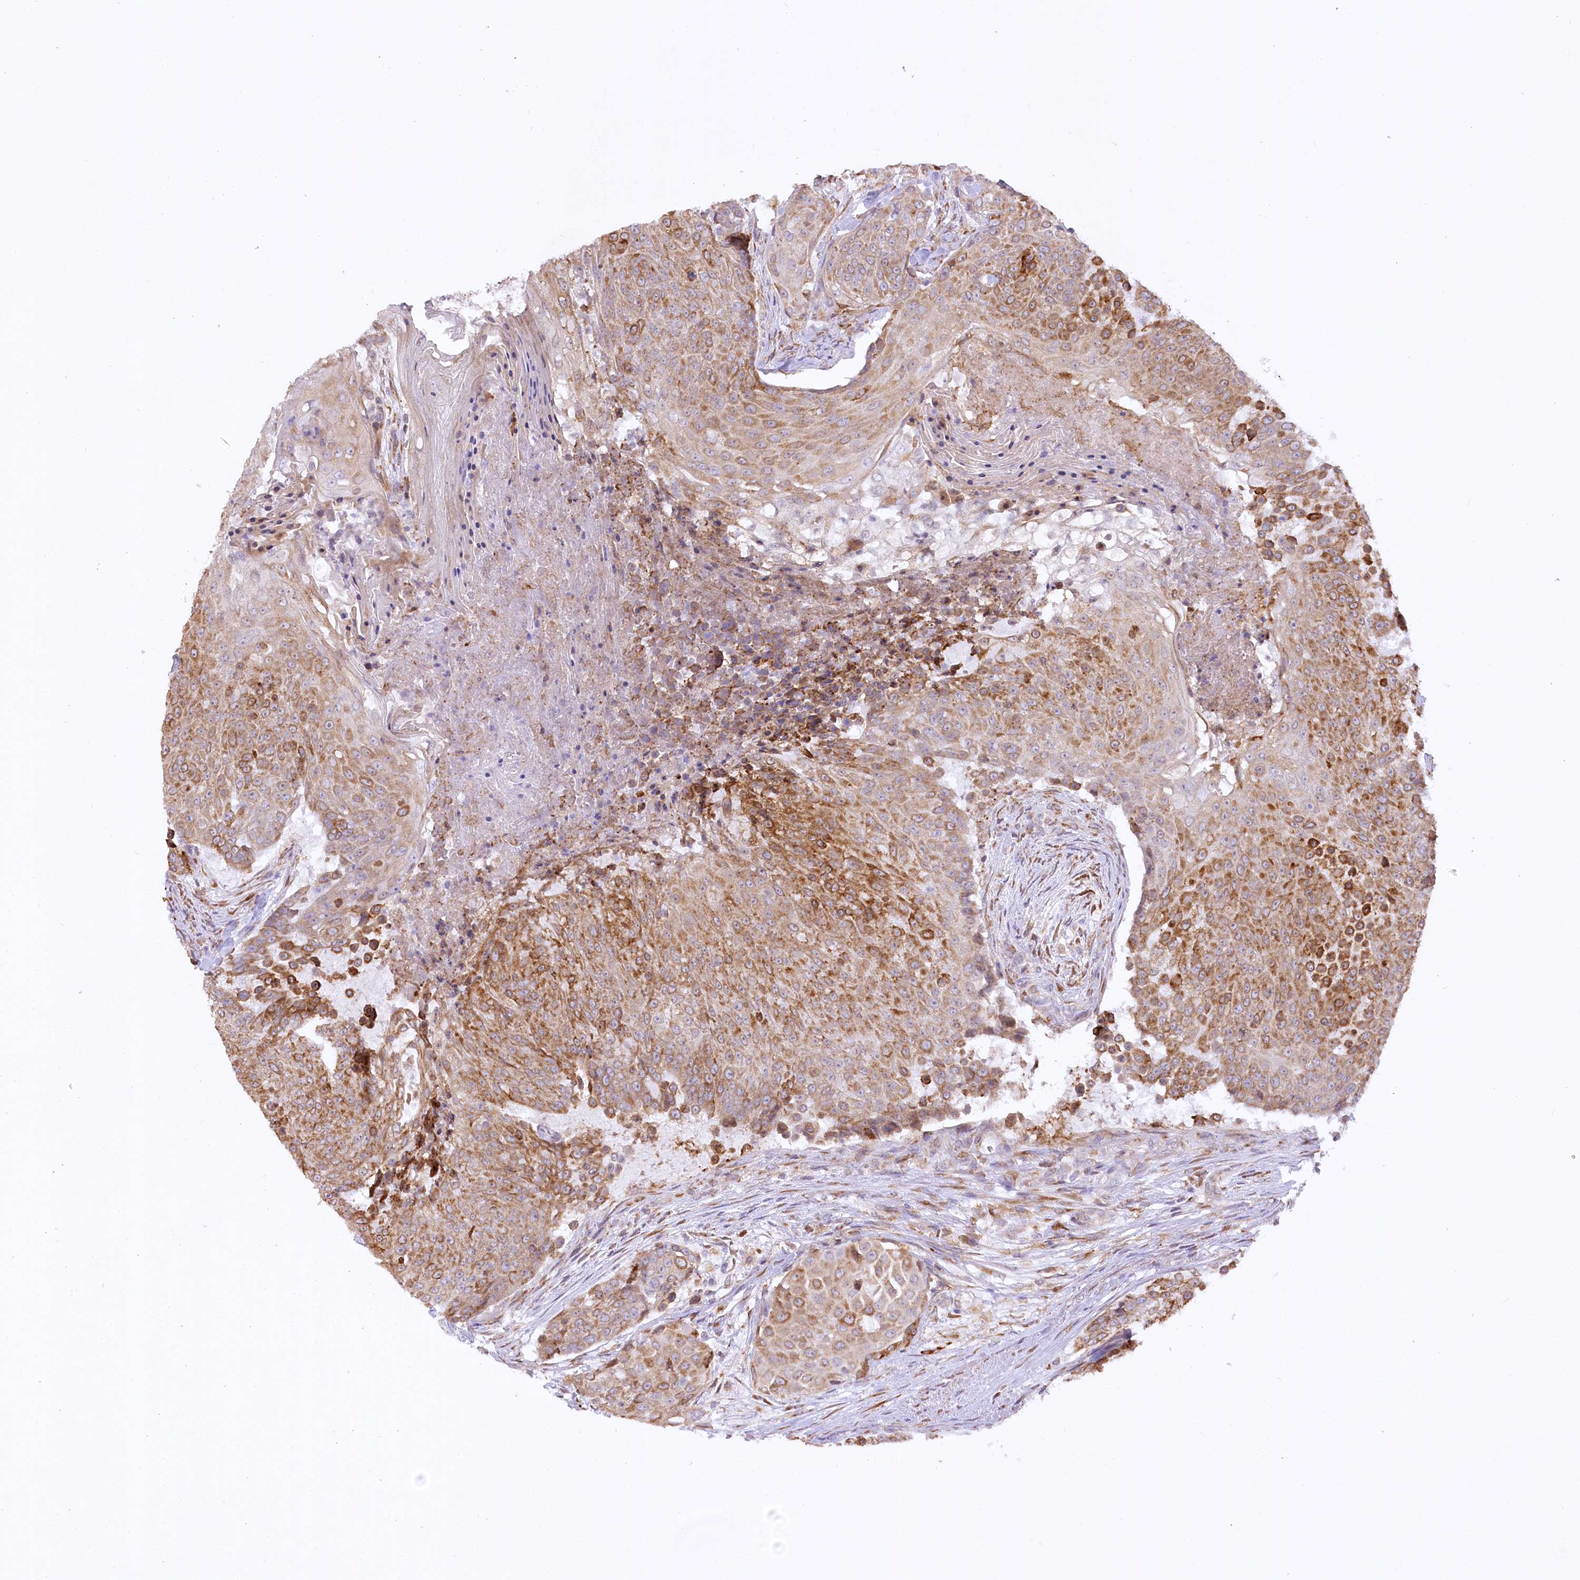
{"staining": {"intensity": "moderate", "quantity": "25%-75%", "location": "cytoplasmic/membranous"}, "tissue": "urothelial cancer", "cell_type": "Tumor cells", "image_type": "cancer", "snomed": [{"axis": "morphology", "description": "Urothelial carcinoma, High grade"}, {"axis": "topography", "description": "Urinary bladder"}], "caption": "Protein staining of high-grade urothelial carcinoma tissue displays moderate cytoplasmic/membranous staining in about 25%-75% of tumor cells.", "gene": "NCKAP5", "patient": {"sex": "female", "age": 63}}